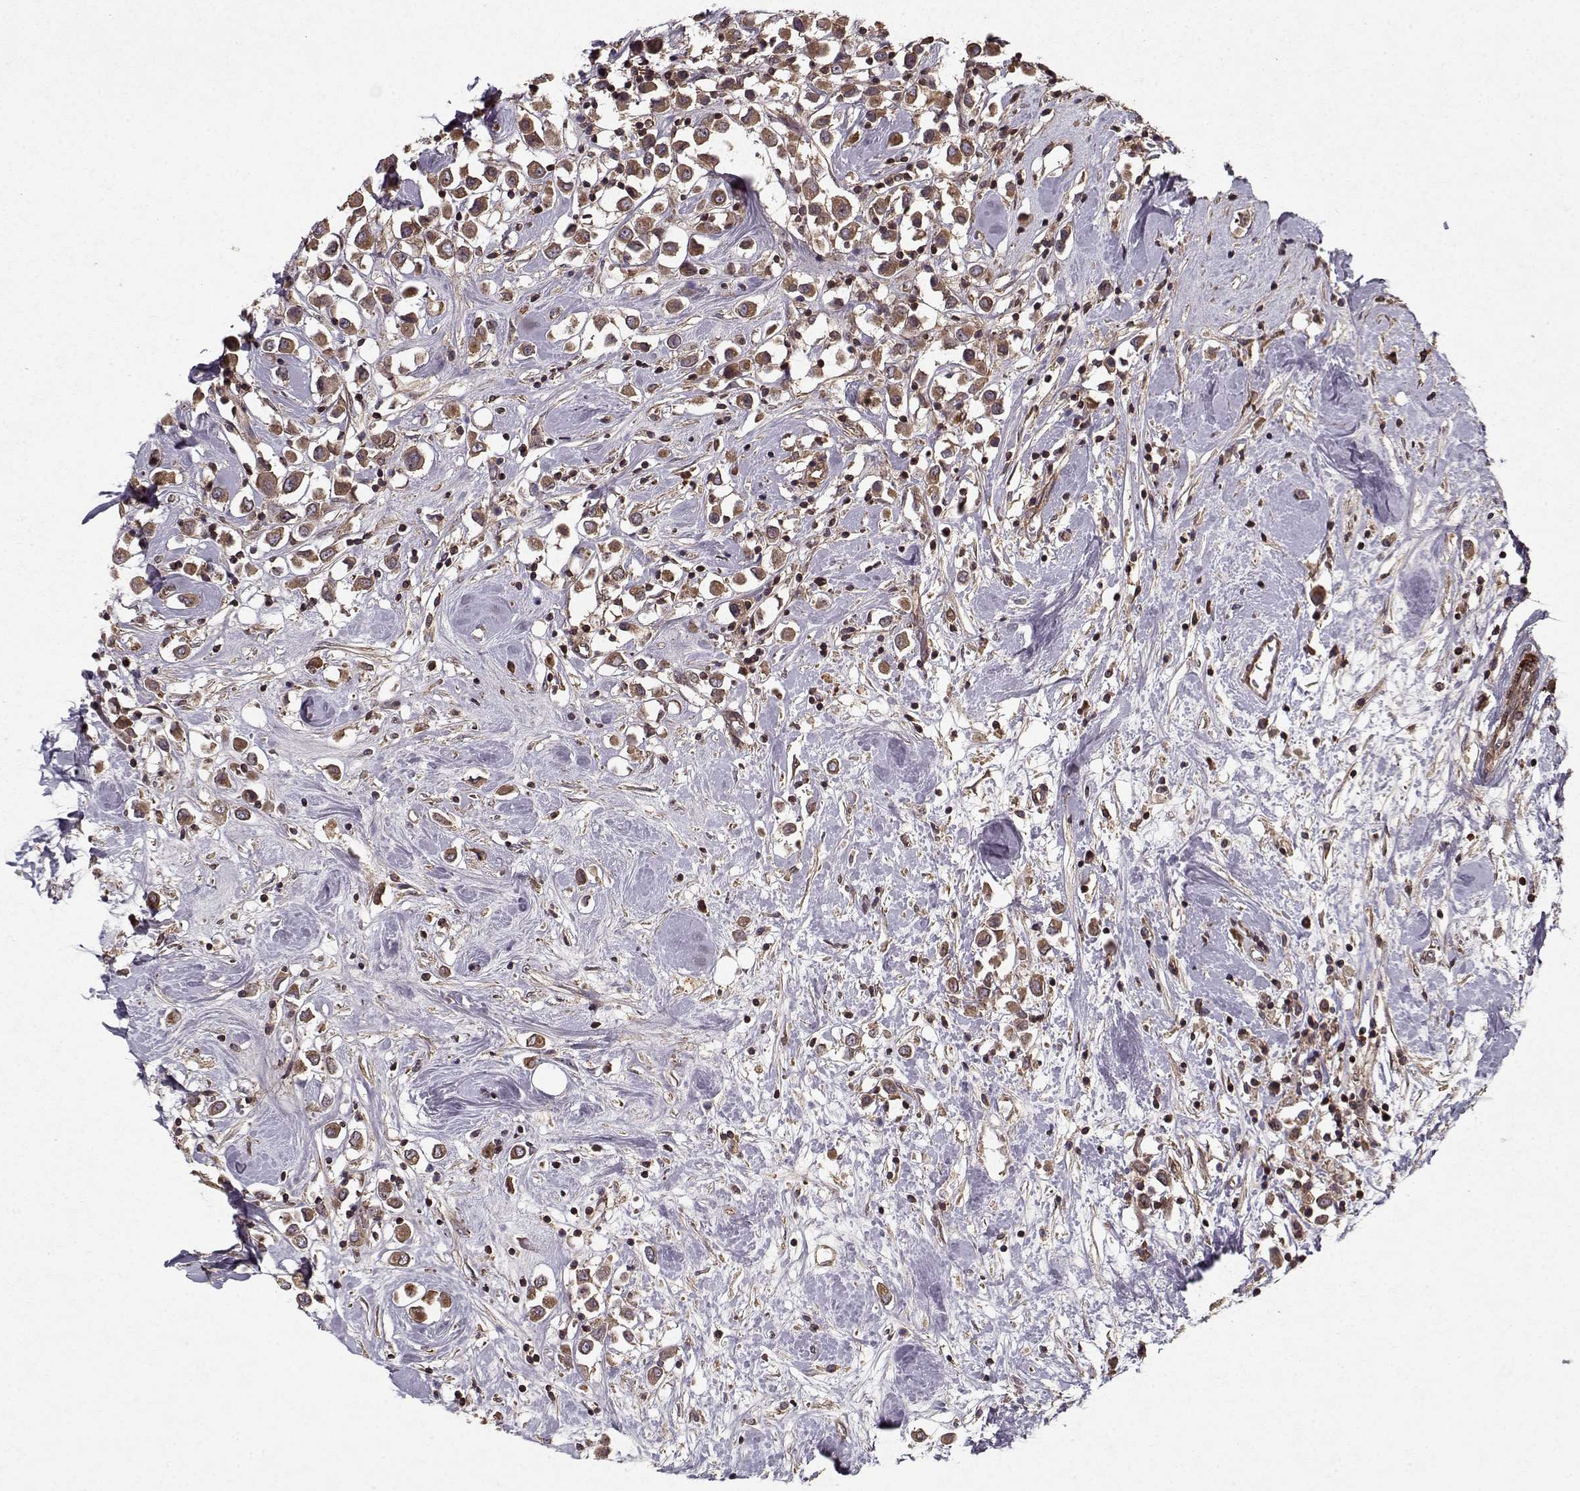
{"staining": {"intensity": "moderate", "quantity": ">75%", "location": "cytoplasmic/membranous"}, "tissue": "breast cancer", "cell_type": "Tumor cells", "image_type": "cancer", "snomed": [{"axis": "morphology", "description": "Duct carcinoma"}, {"axis": "topography", "description": "Breast"}], "caption": "Breast intraductal carcinoma tissue displays moderate cytoplasmic/membranous positivity in about >75% of tumor cells, visualized by immunohistochemistry.", "gene": "PPP1R12A", "patient": {"sex": "female", "age": 61}}